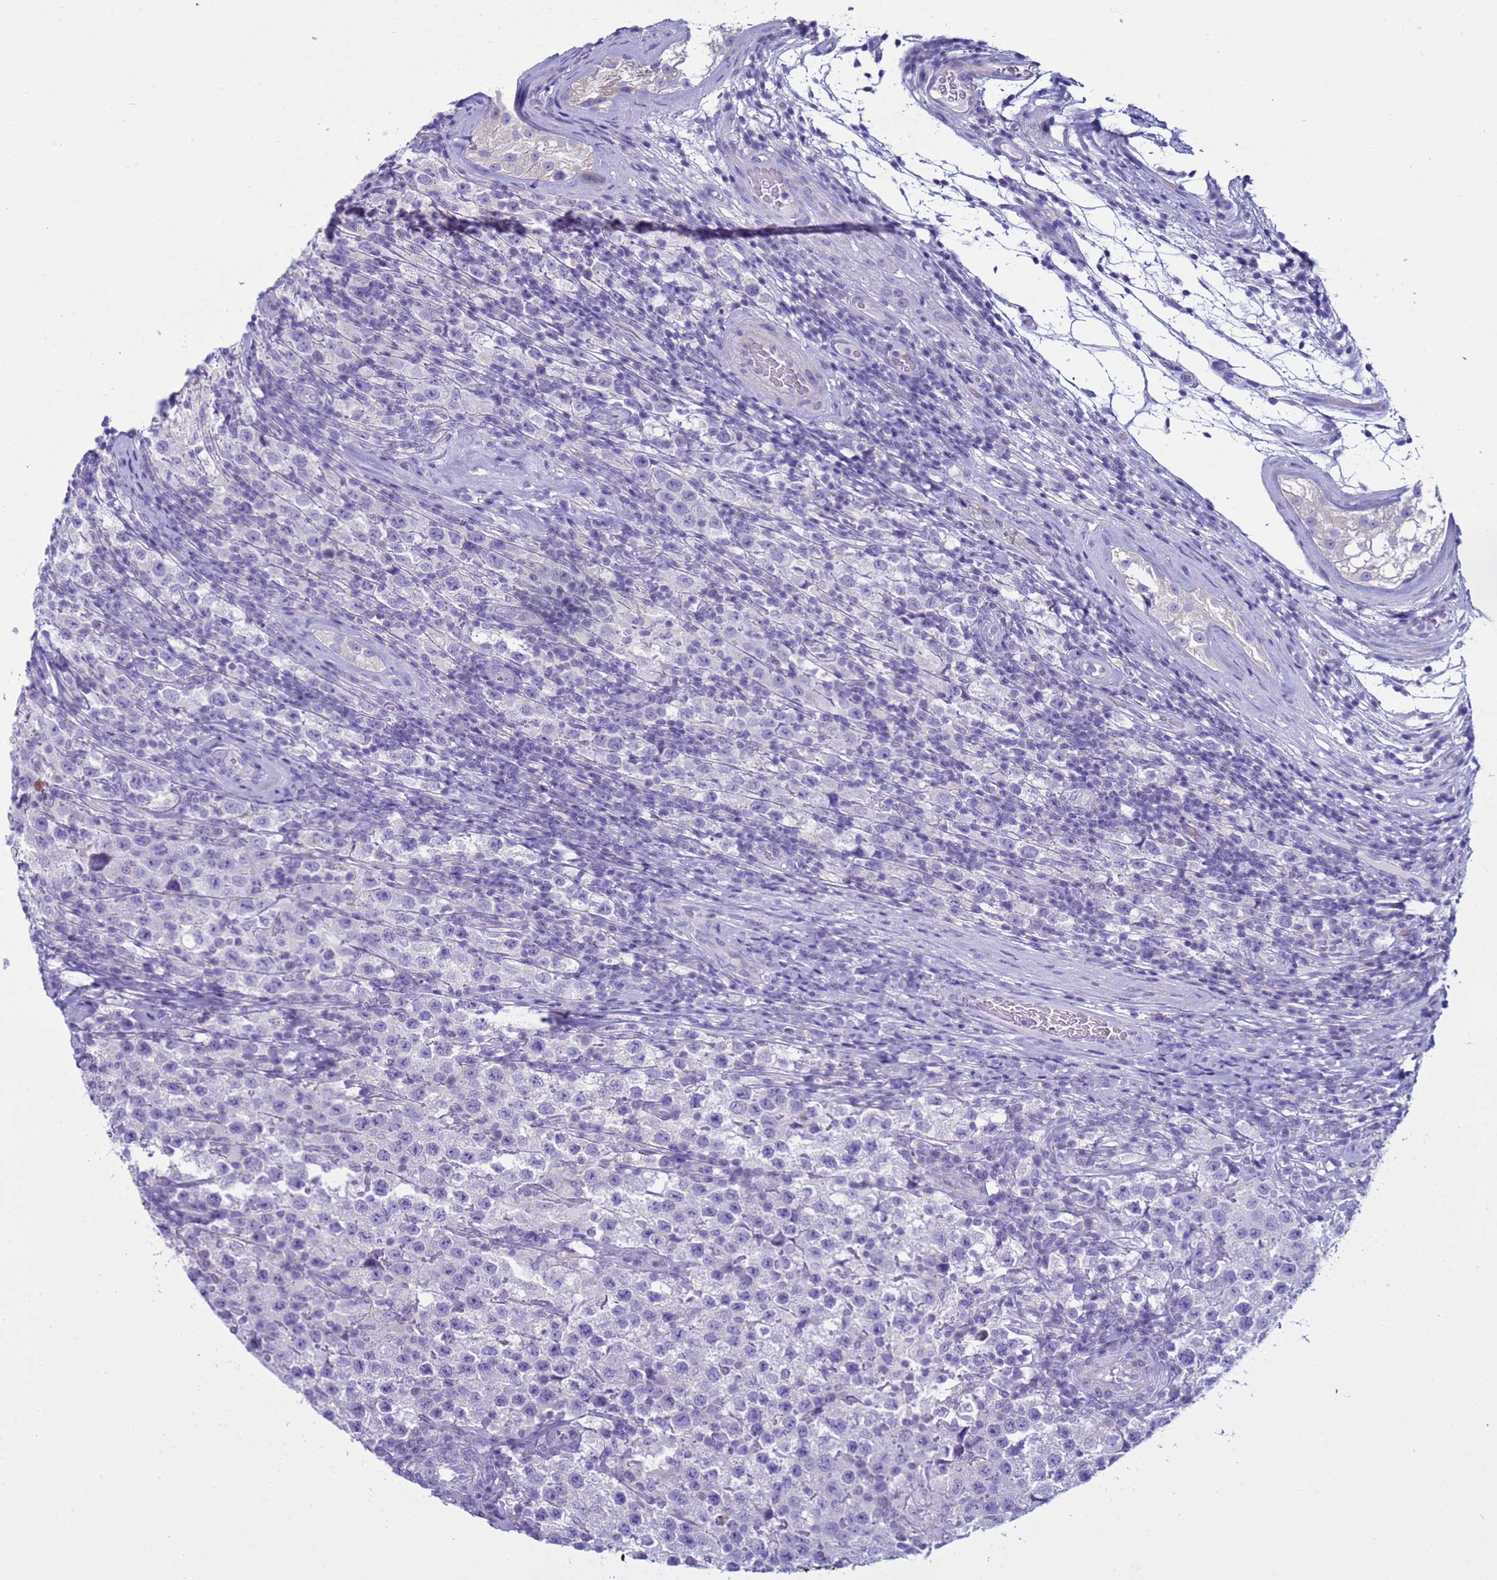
{"staining": {"intensity": "negative", "quantity": "none", "location": "none"}, "tissue": "testis cancer", "cell_type": "Tumor cells", "image_type": "cancer", "snomed": [{"axis": "morphology", "description": "Seminoma, NOS"}, {"axis": "morphology", "description": "Carcinoma, Embryonal, NOS"}, {"axis": "topography", "description": "Testis"}], "caption": "Seminoma (testis) stained for a protein using immunohistochemistry (IHC) reveals no expression tumor cells.", "gene": "CST4", "patient": {"sex": "male", "age": 41}}